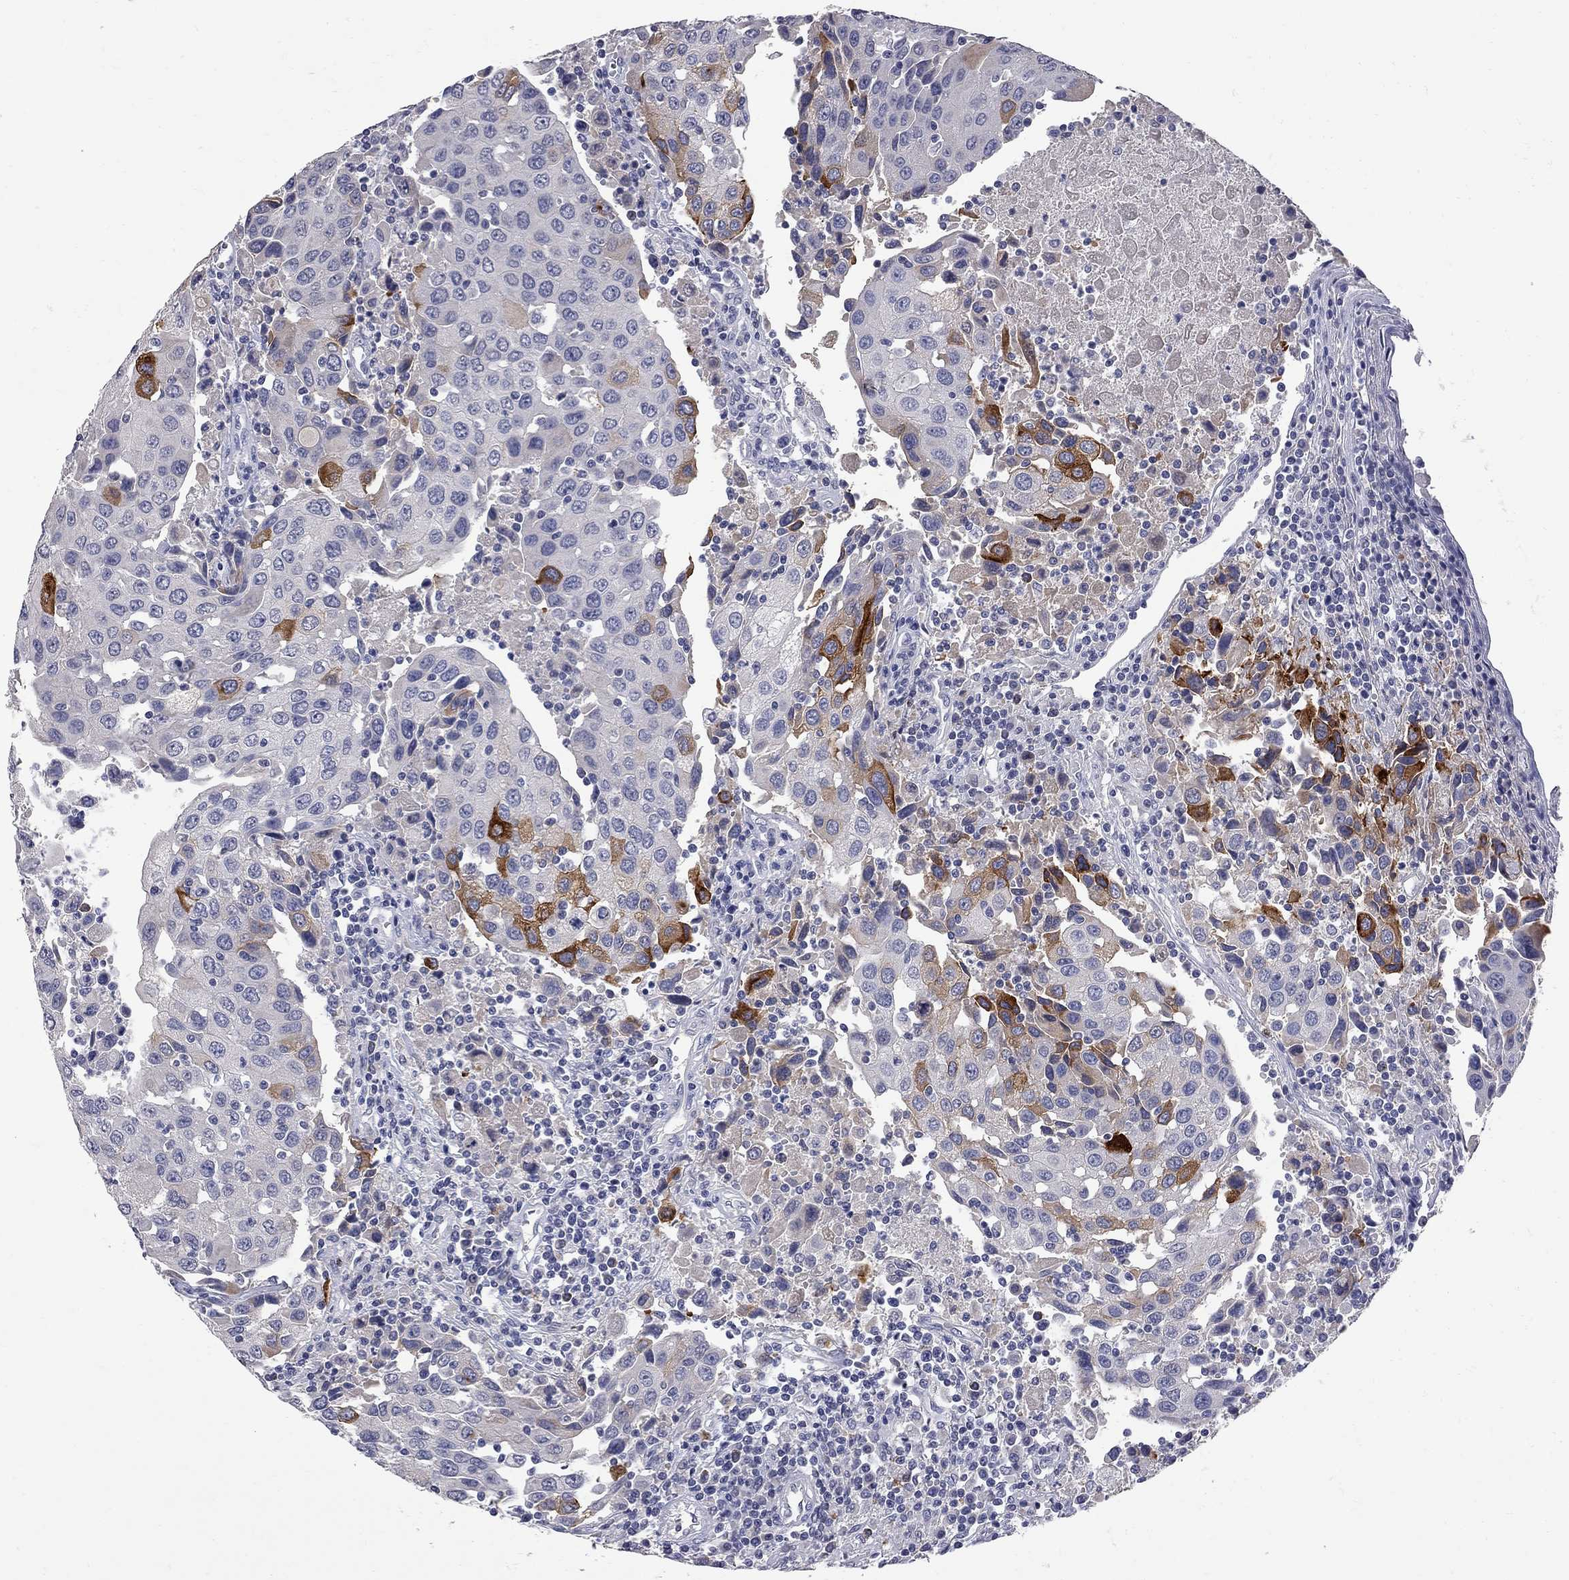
{"staining": {"intensity": "strong", "quantity": "<25%", "location": "cytoplasmic/membranous"}, "tissue": "urothelial cancer", "cell_type": "Tumor cells", "image_type": "cancer", "snomed": [{"axis": "morphology", "description": "Urothelial carcinoma, High grade"}, {"axis": "topography", "description": "Urinary bladder"}], "caption": "Immunohistochemistry photomicrograph of neoplastic tissue: urothelial carcinoma (high-grade) stained using immunohistochemistry reveals medium levels of strong protein expression localized specifically in the cytoplasmic/membranous of tumor cells, appearing as a cytoplasmic/membranous brown color.", "gene": "NOS2", "patient": {"sex": "female", "age": 85}}